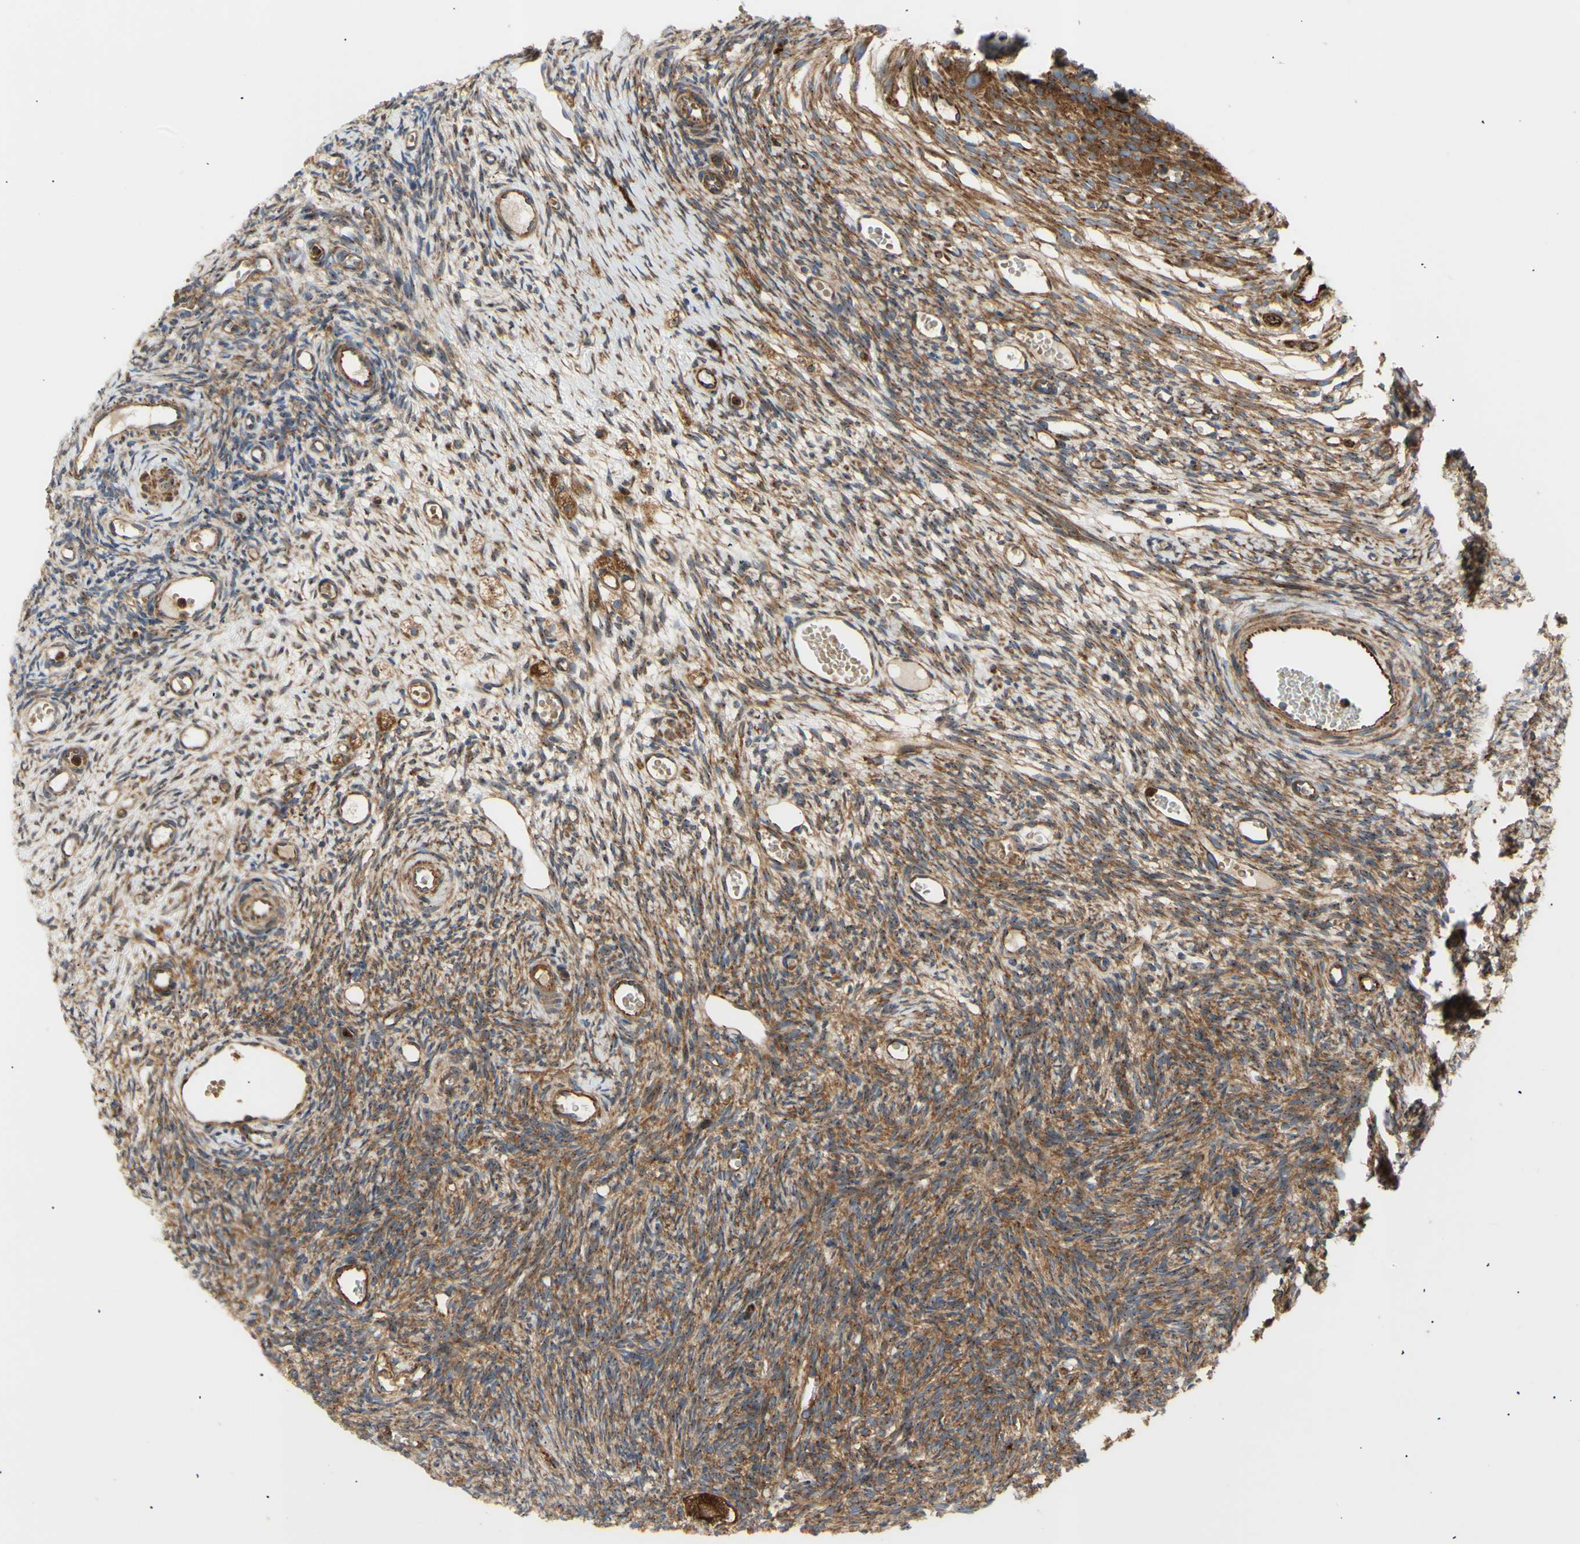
{"staining": {"intensity": "strong", "quantity": ">75%", "location": "cytoplasmic/membranous"}, "tissue": "ovary", "cell_type": "Follicle cells", "image_type": "normal", "snomed": [{"axis": "morphology", "description": "Normal tissue, NOS"}, {"axis": "topography", "description": "Ovary"}], "caption": "Immunohistochemistry (IHC) (DAB) staining of unremarkable ovary exhibits strong cytoplasmic/membranous protein staining in approximately >75% of follicle cells. (DAB = brown stain, brightfield microscopy at high magnification).", "gene": "TUBG2", "patient": {"sex": "female", "age": 35}}